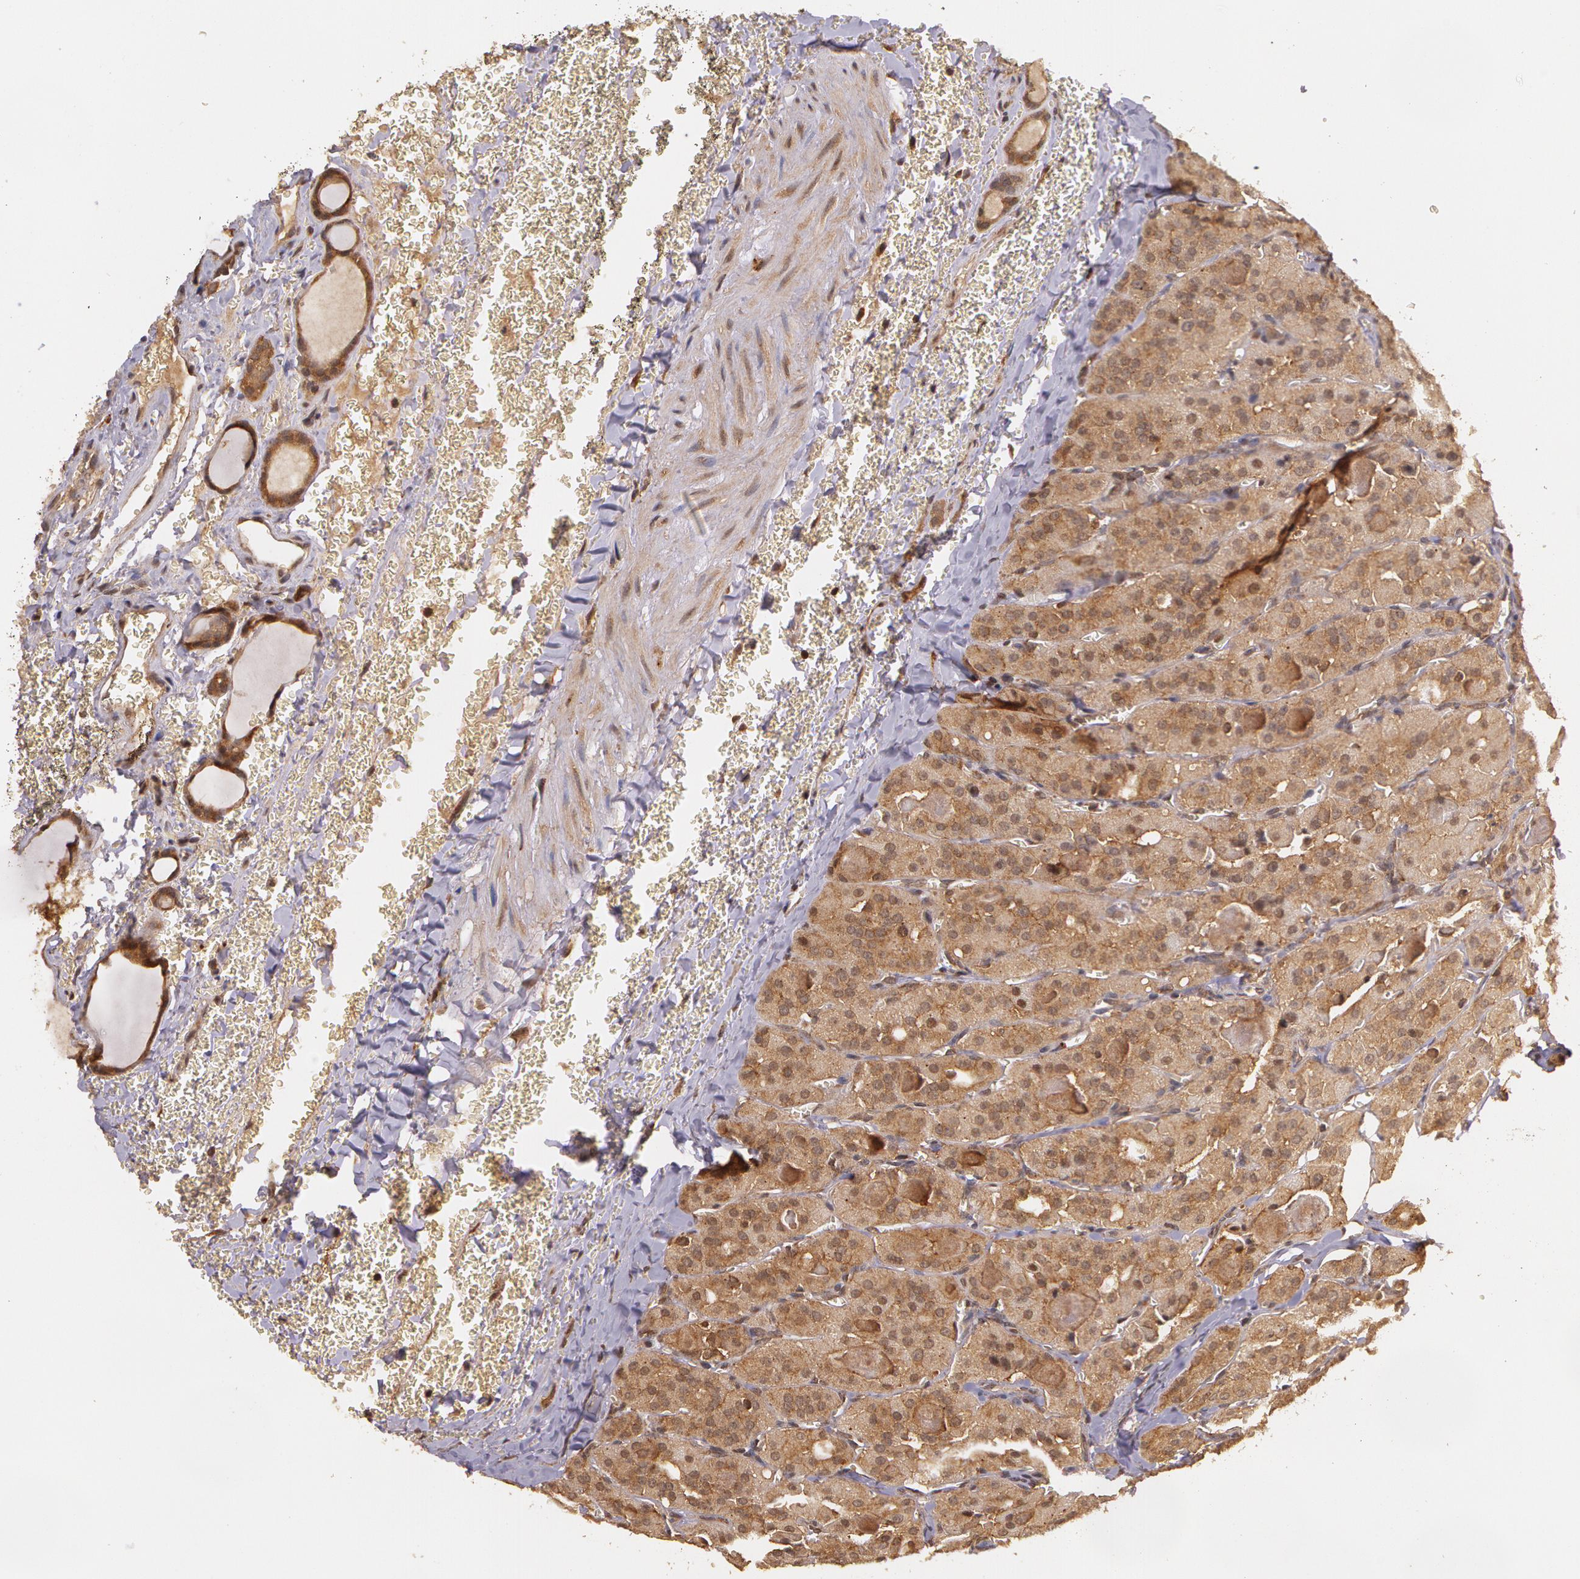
{"staining": {"intensity": "moderate", "quantity": ">75%", "location": "cytoplasmic/membranous"}, "tissue": "thyroid cancer", "cell_type": "Tumor cells", "image_type": "cancer", "snomed": [{"axis": "morphology", "description": "Carcinoma, NOS"}, {"axis": "topography", "description": "Thyroid gland"}], "caption": "Immunohistochemical staining of carcinoma (thyroid) shows medium levels of moderate cytoplasmic/membranous expression in approximately >75% of tumor cells. (IHC, brightfield microscopy, high magnification).", "gene": "ASCC2", "patient": {"sex": "male", "age": 76}}